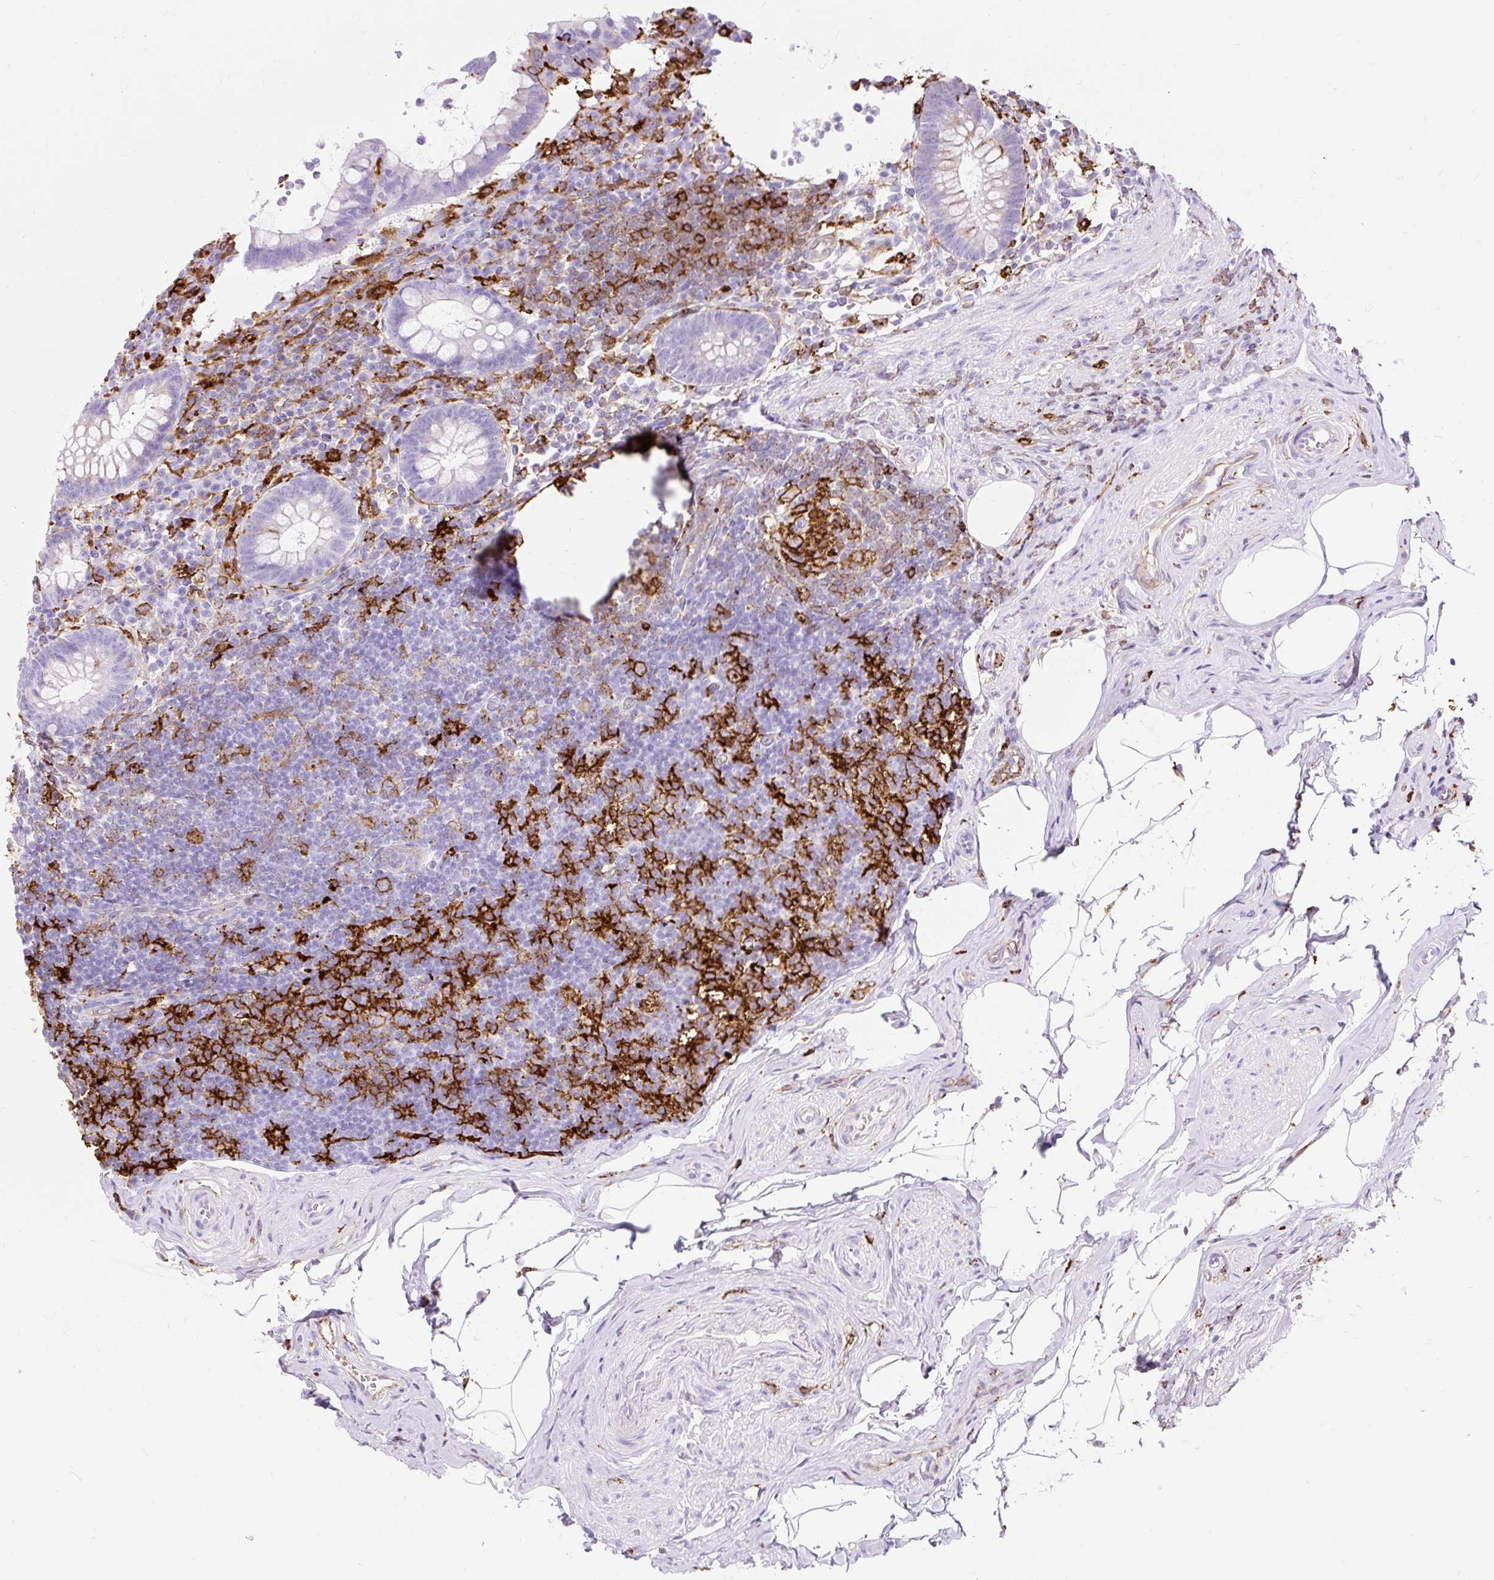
{"staining": {"intensity": "moderate", "quantity": "<25%", "location": "cytoplasmic/membranous"}, "tissue": "appendix", "cell_type": "Glandular cells", "image_type": "normal", "snomed": [{"axis": "morphology", "description": "Normal tissue, NOS"}, {"axis": "topography", "description": "Appendix"}], "caption": "Protein analysis of unremarkable appendix displays moderate cytoplasmic/membranous staining in approximately <25% of glandular cells.", "gene": "HLA", "patient": {"sex": "female", "age": 56}}